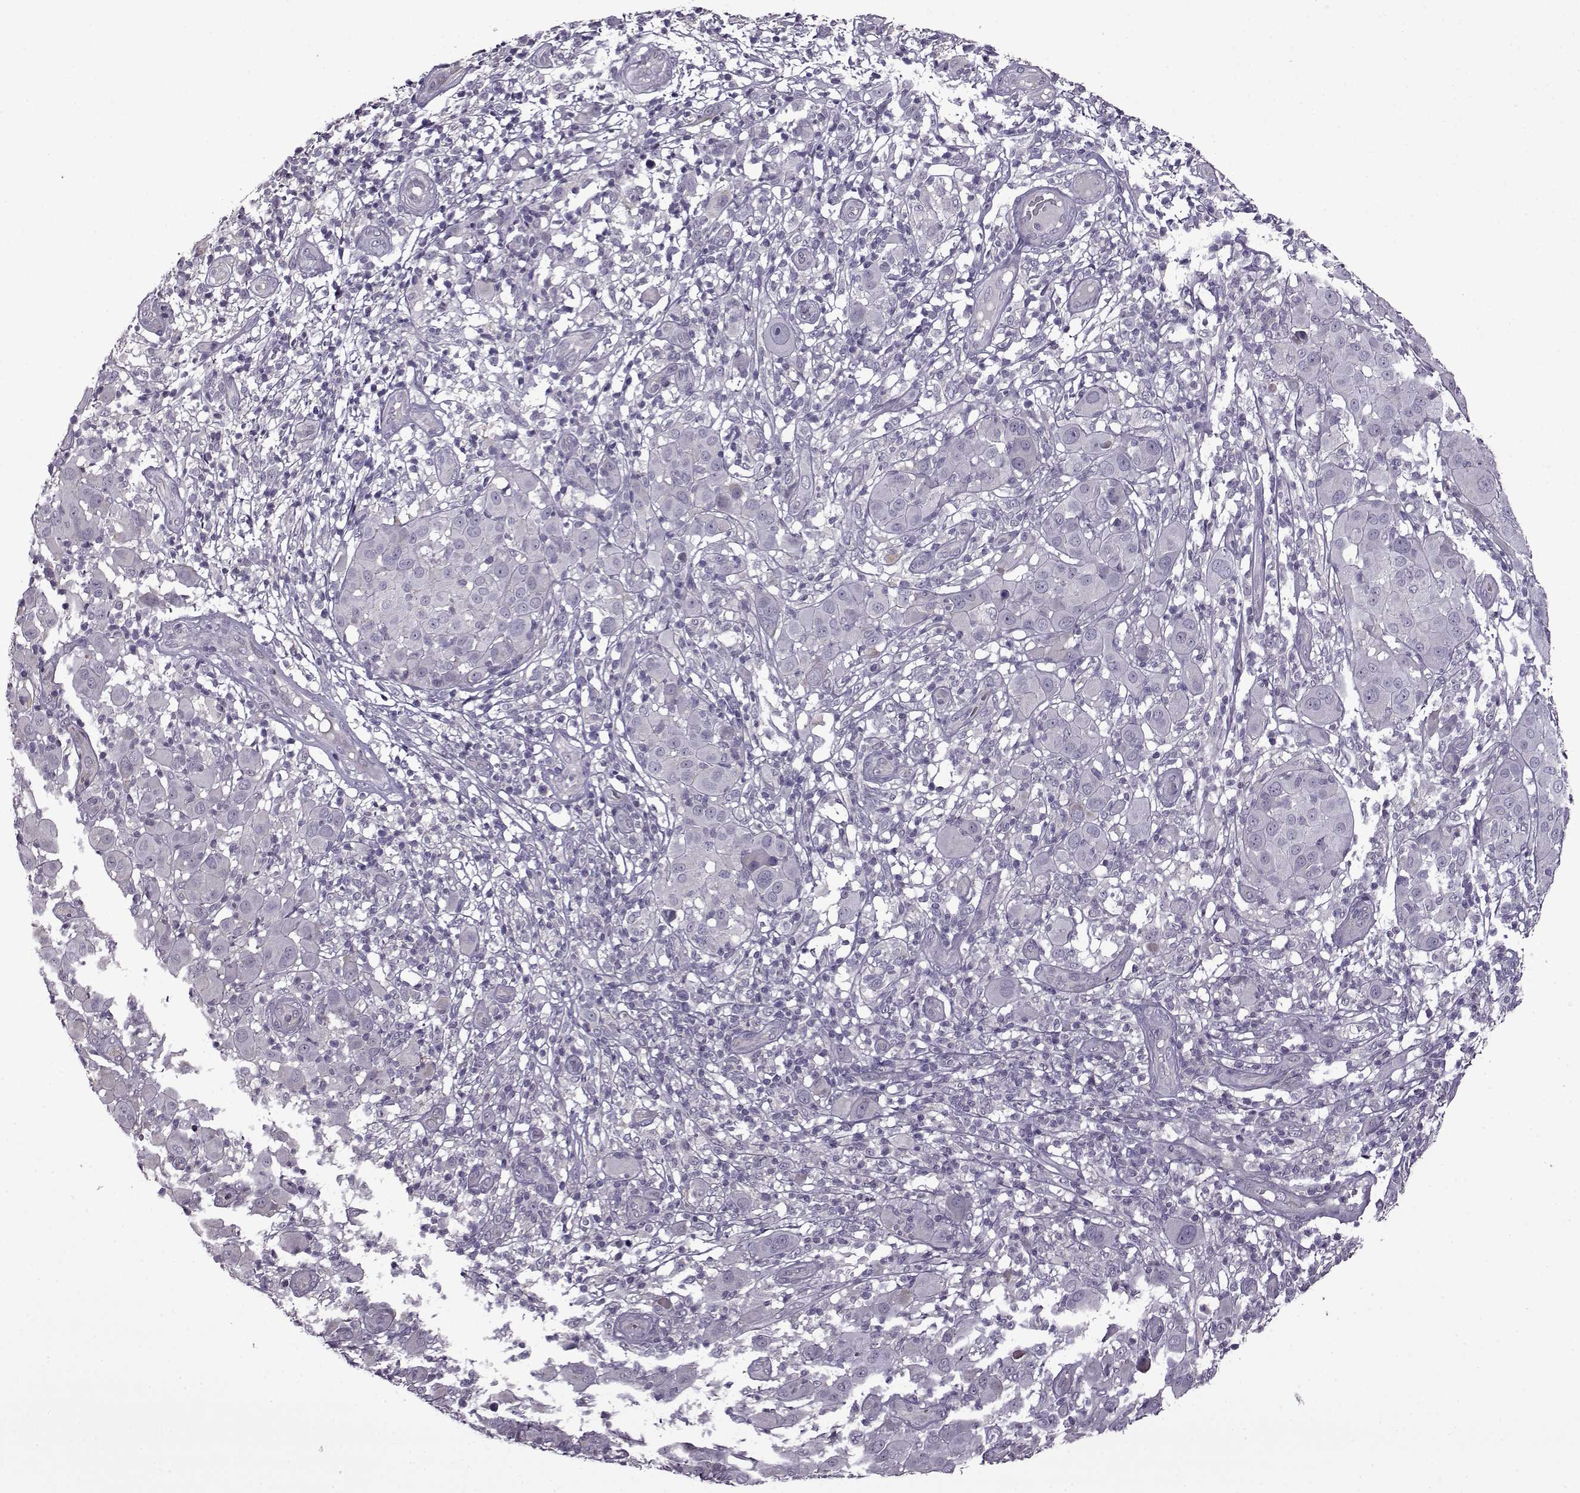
{"staining": {"intensity": "negative", "quantity": "none", "location": "none"}, "tissue": "melanoma", "cell_type": "Tumor cells", "image_type": "cancer", "snomed": [{"axis": "morphology", "description": "Malignant melanoma, NOS"}, {"axis": "topography", "description": "Skin"}], "caption": "This image is of malignant melanoma stained with immunohistochemistry (IHC) to label a protein in brown with the nuclei are counter-stained blue. There is no expression in tumor cells.", "gene": "EDDM3B", "patient": {"sex": "female", "age": 87}}